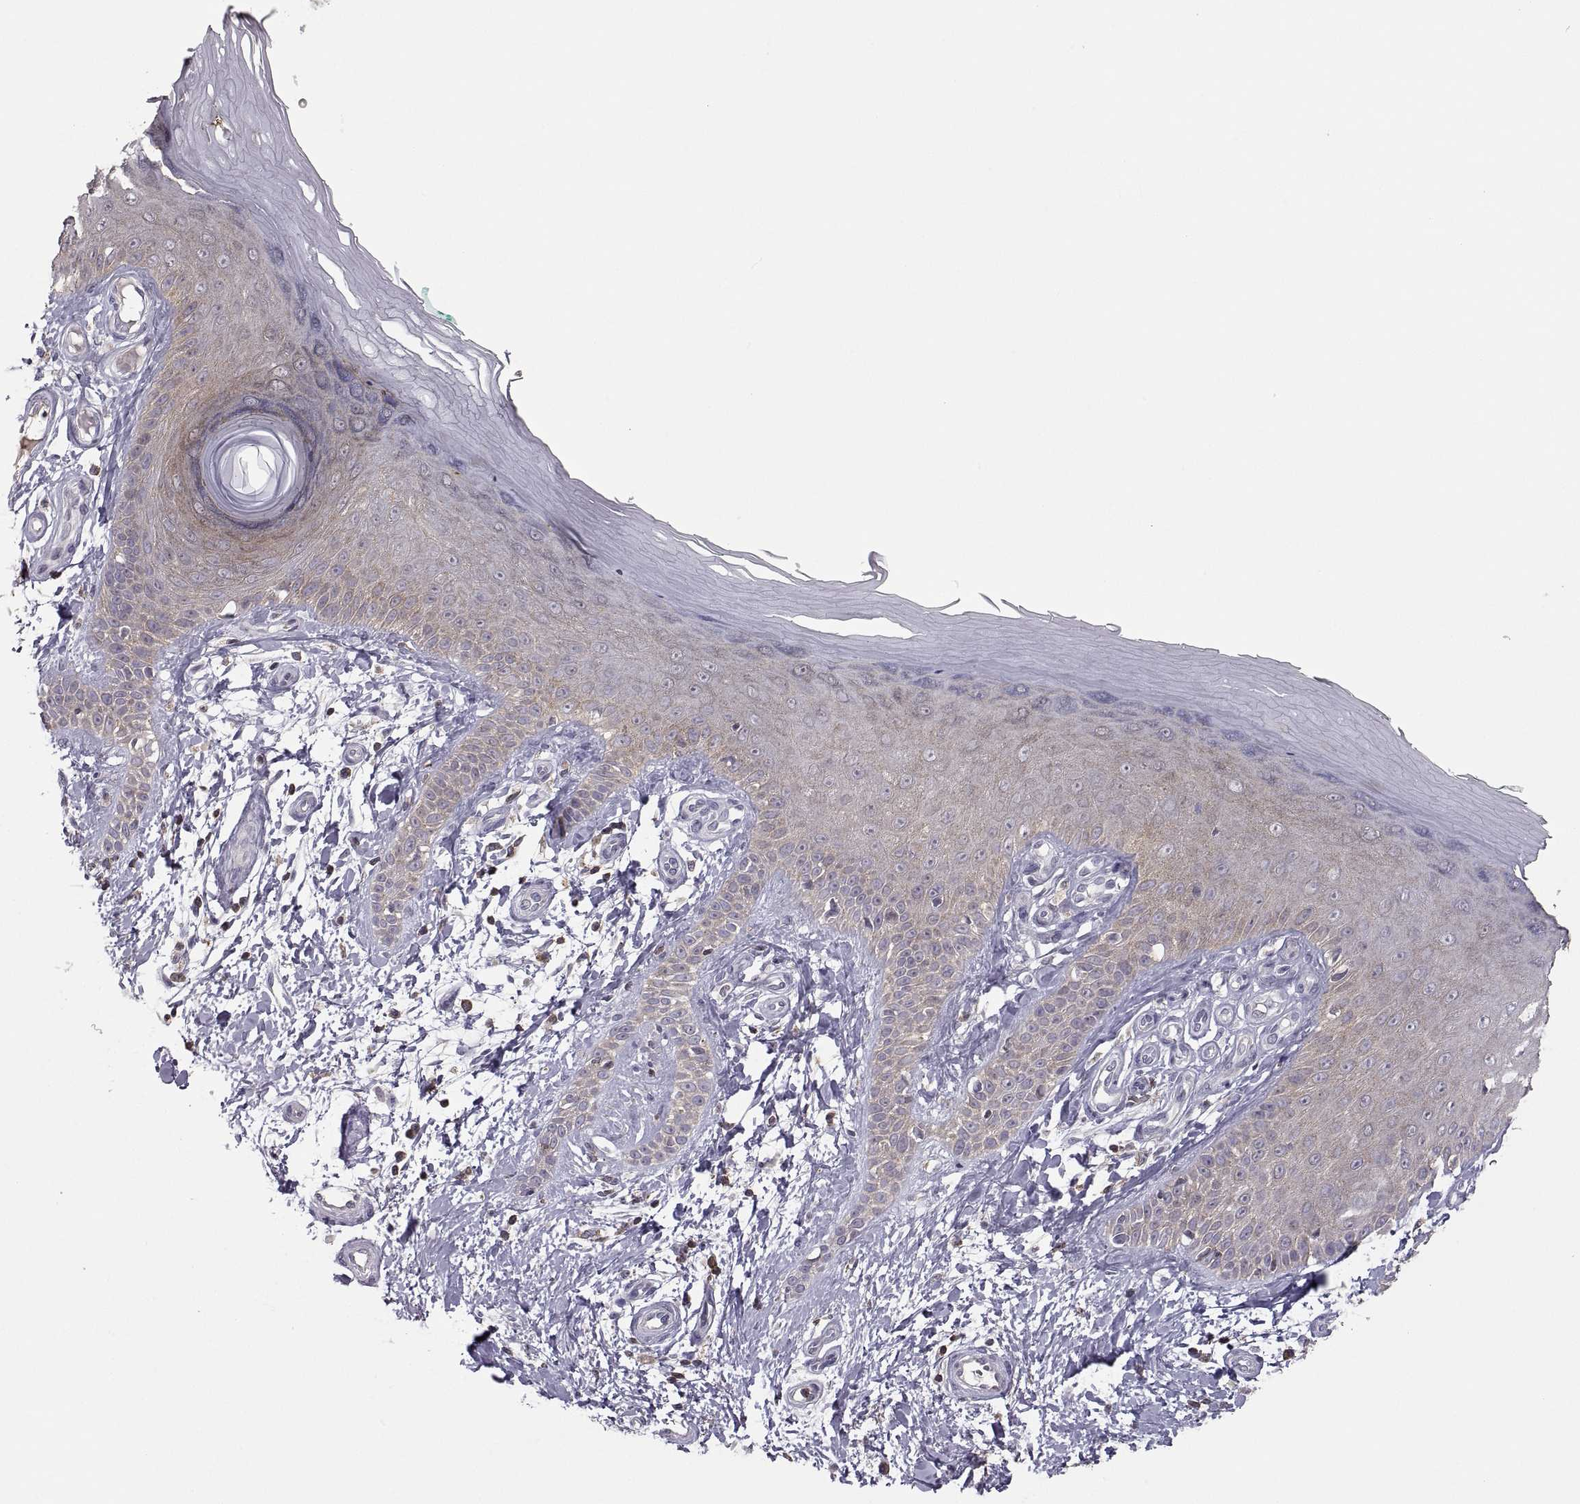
{"staining": {"intensity": "negative", "quantity": "none", "location": "none"}, "tissue": "skin", "cell_type": "Fibroblasts", "image_type": "normal", "snomed": [{"axis": "morphology", "description": "Normal tissue, NOS"}, {"axis": "morphology", "description": "Inflammation, NOS"}, {"axis": "morphology", "description": "Fibrosis, NOS"}, {"axis": "topography", "description": "Skin"}], "caption": "IHC histopathology image of unremarkable human skin stained for a protein (brown), which demonstrates no expression in fibroblasts.", "gene": "EZR", "patient": {"sex": "male", "age": 71}}